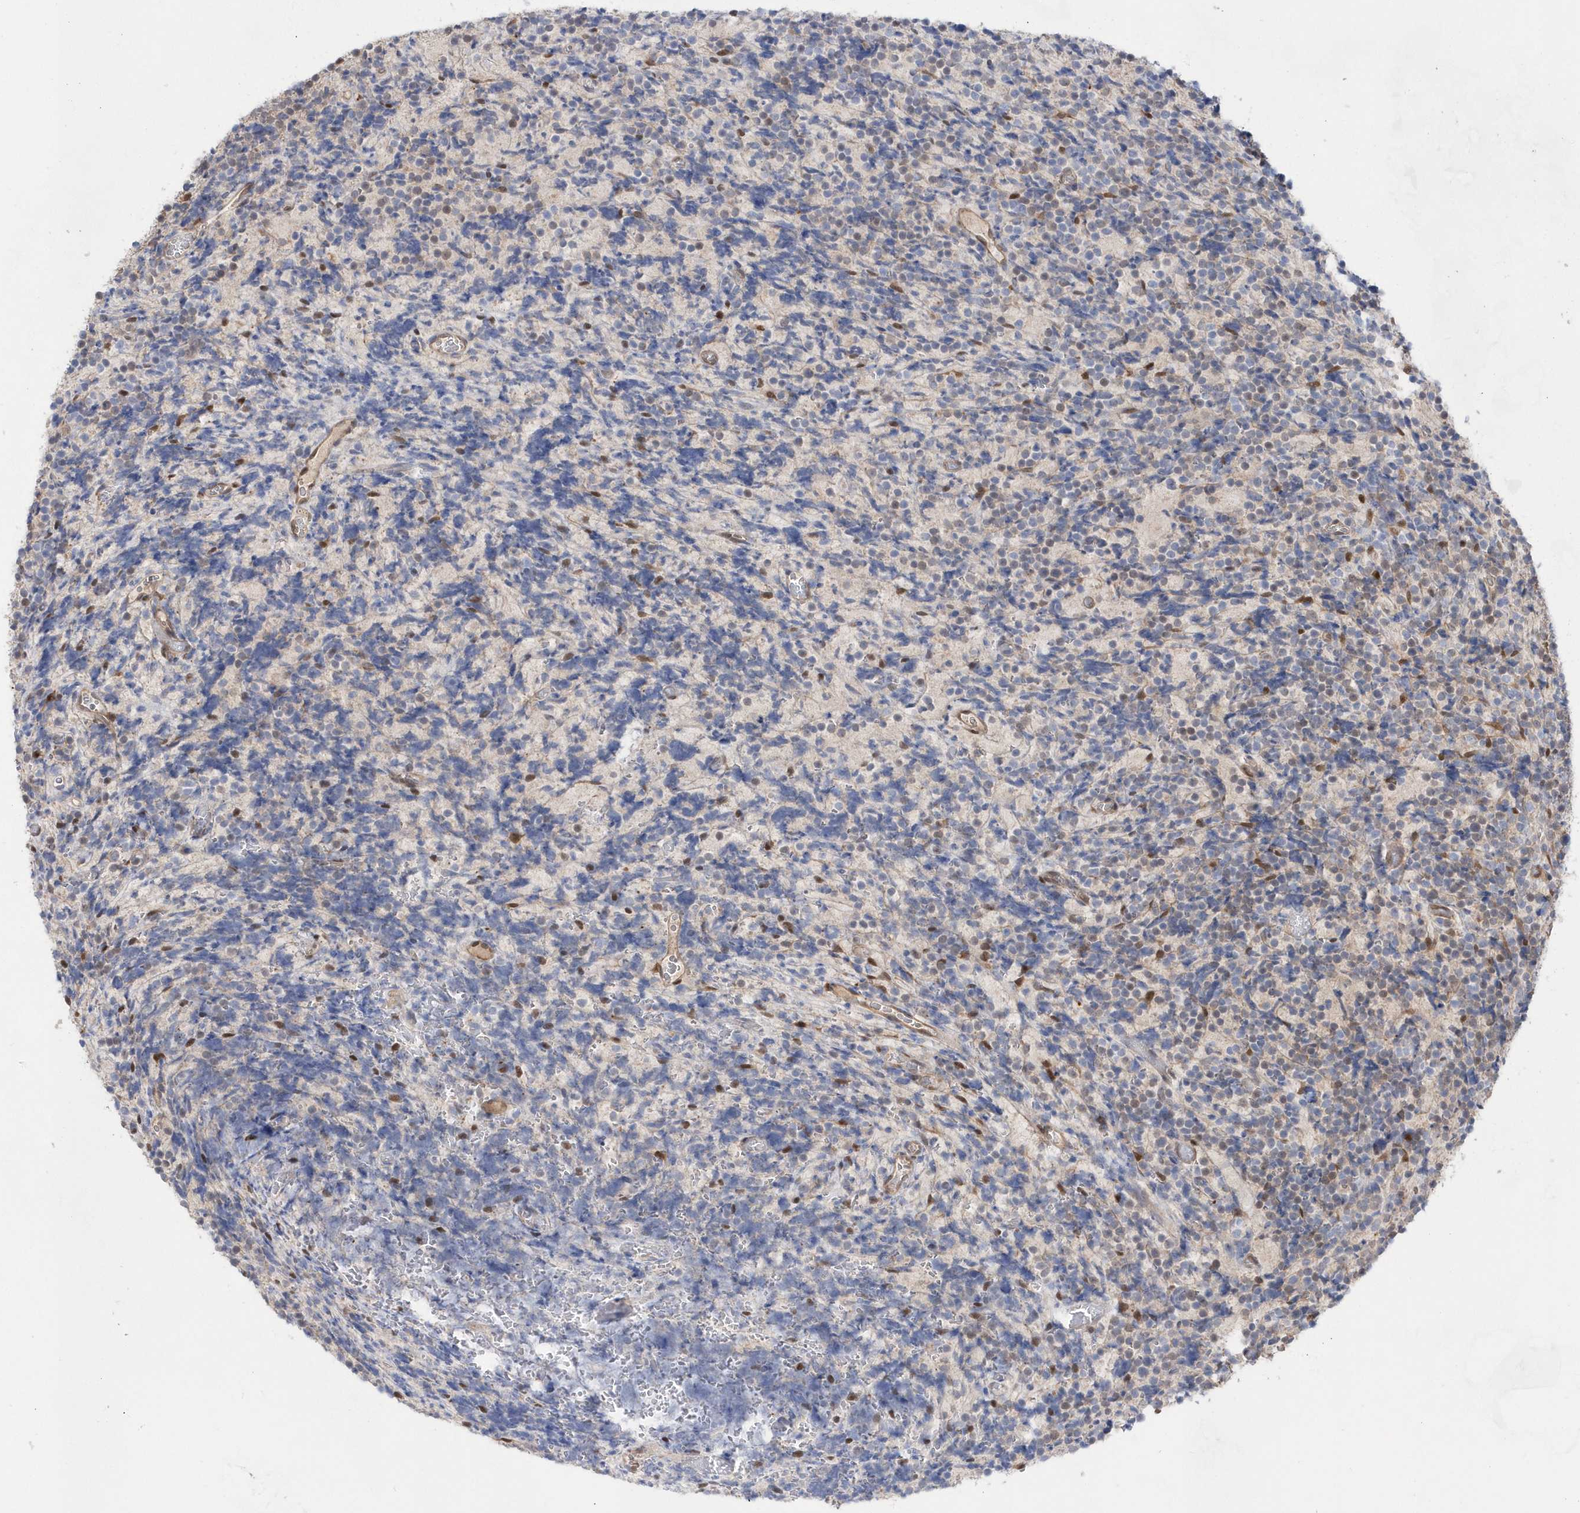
{"staining": {"intensity": "negative", "quantity": "none", "location": "none"}, "tissue": "glioma", "cell_type": "Tumor cells", "image_type": "cancer", "snomed": [{"axis": "morphology", "description": "Glioma, malignant, Low grade"}, {"axis": "topography", "description": "Brain"}], "caption": "This photomicrograph is of glioma stained with immunohistochemistry (IHC) to label a protein in brown with the nuclei are counter-stained blue. There is no positivity in tumor cells. The staining was performed using DAB (3,3'-diaminobenzidine) to visualize the protein expression in brown, while the nuclei were stained in blue with hematoxylin (Magnification: 20x).", "gene": "BDH2", "patient": {"sex": "female", "age": 1}}